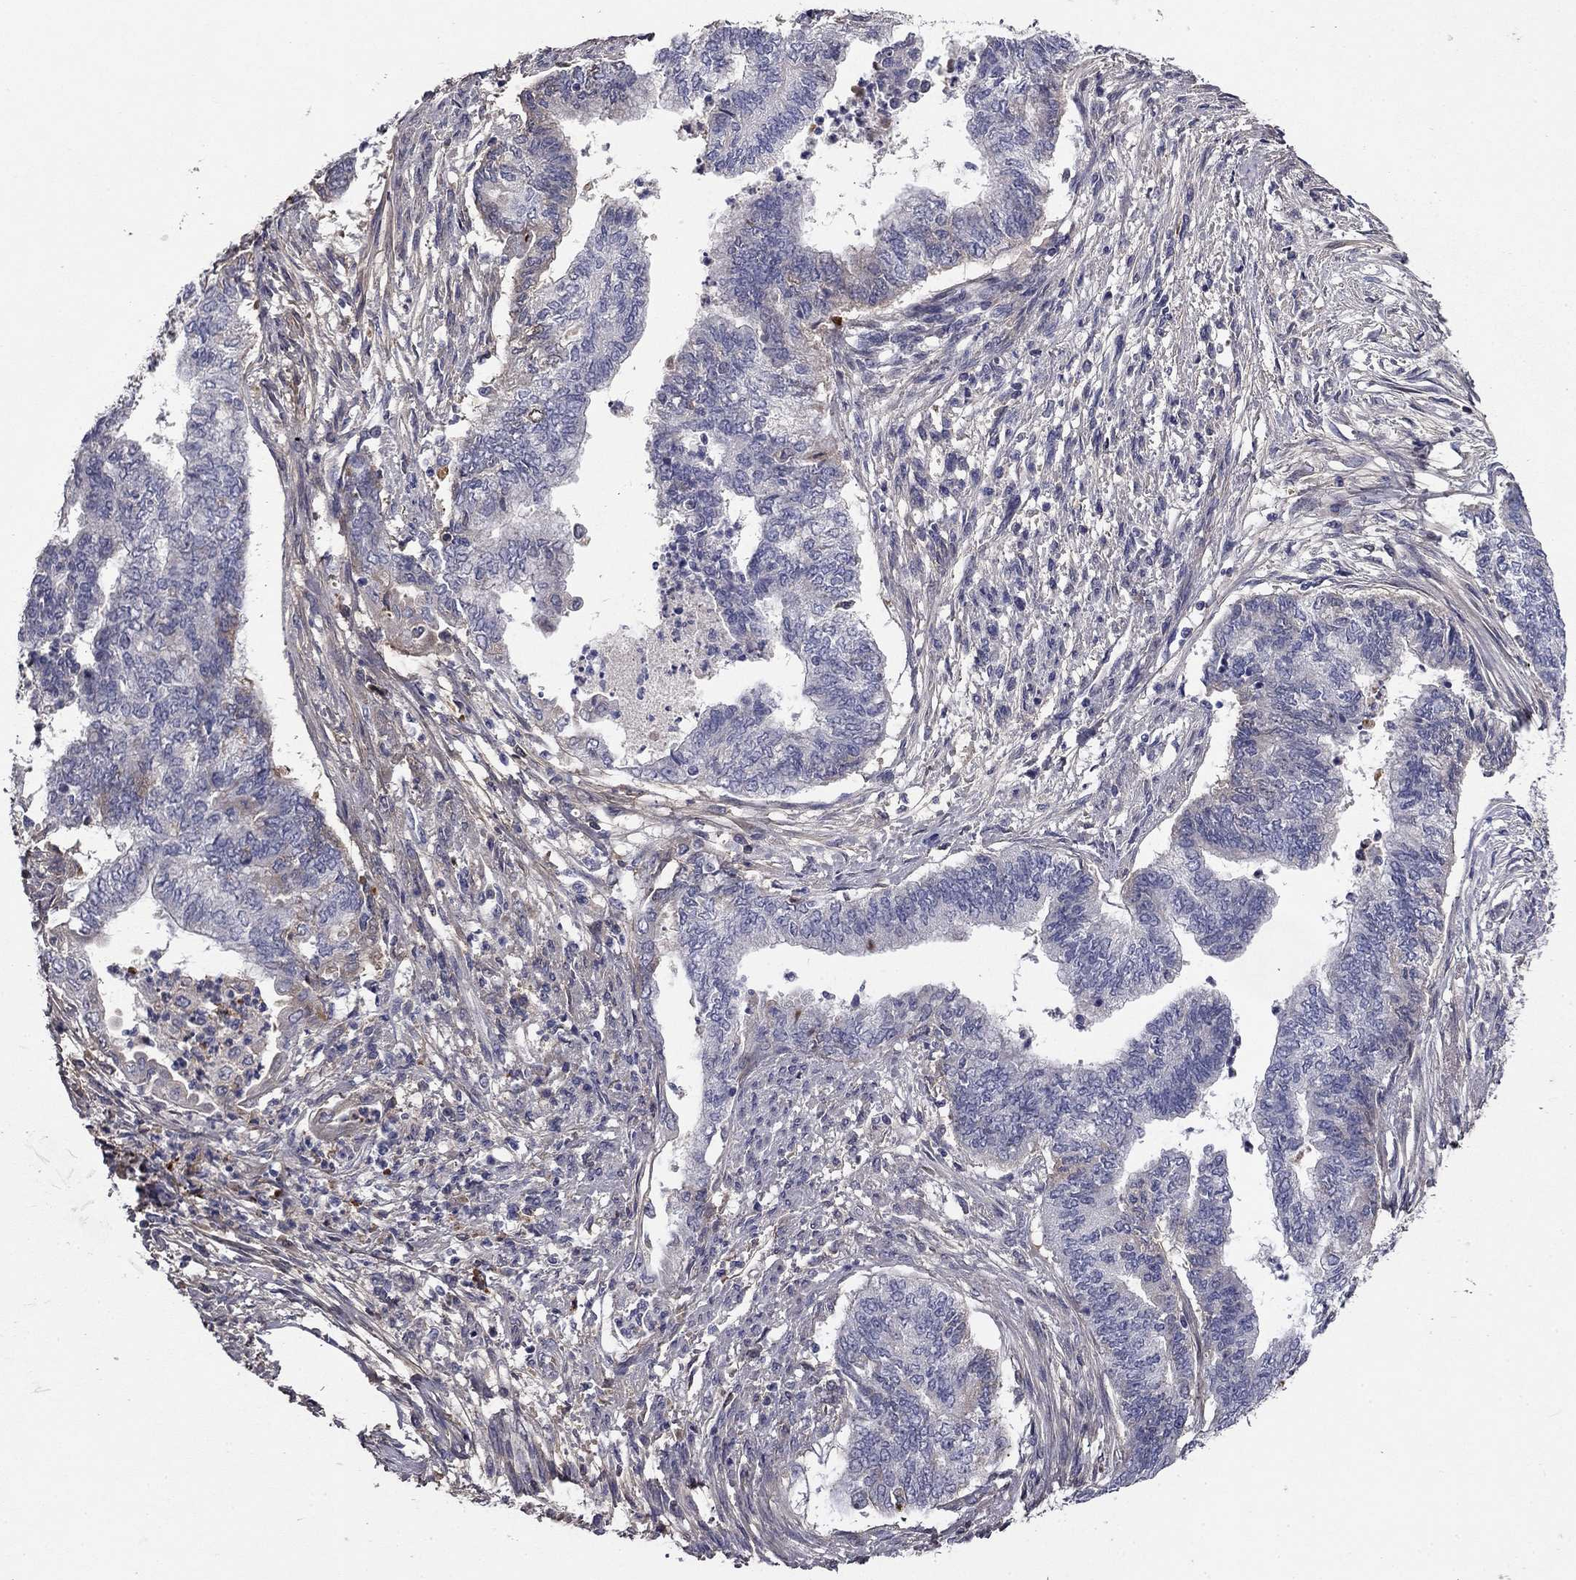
{"staining": {"intensity": "negative", "quantity": "none", "location": "none"}, "tissue": "endometrial cancer", "cell_type": "Tumor cells", "image_type": "cancer", "snomed": [{"axis": "morphology", "description": "Adenocarcinoma, NOS"}, {"axis": "topography", "description": "Endometrium"}], "caption": "IHC histopathology image of endometrial cancer stained for a protein (brown), which demonstrates no positivity in tumor cells.", "gene": "COL2A1", "patient": {"sex": "female", "age": 65}}